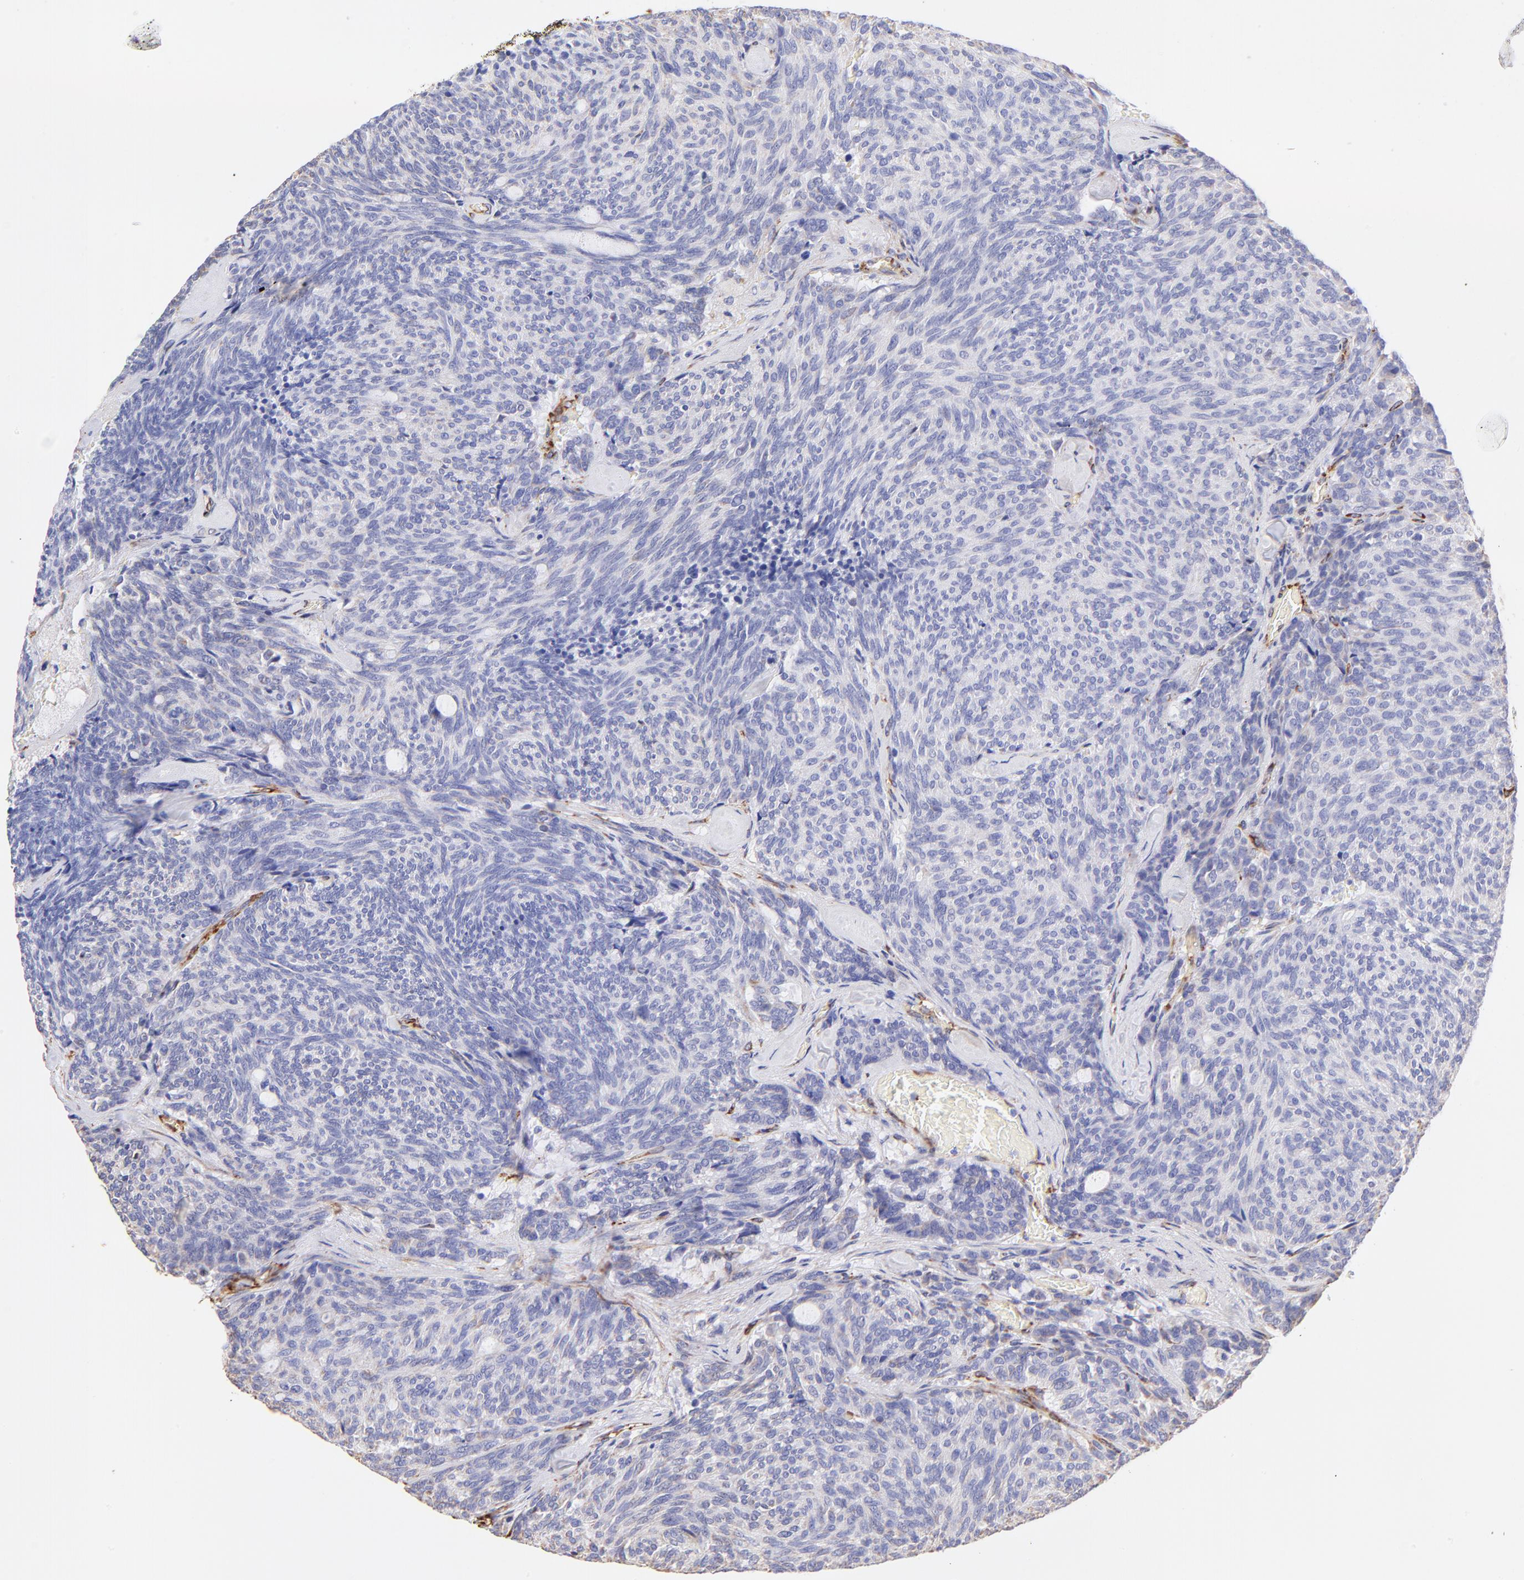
{"staining": {"intensity": "weak", "quantity": "<25%", "location": "cytoplasmic/membranous"}, "tissue": "carcinoid", "cell_type": "Tumor cells", "image_type": "cancer", "snomed": [{"axis": "morphology", "description": "Carcinoid, malignant, NOS"}, {"axis": "topography", "description": "Pancreas"}], "caption": "Immunohistochemical staining of human carcinoid (malignant) exhibits no significant staining in tumor cells. The staining was performed using DAB (3,3'-diaminobenzidine) to visualize the protein expression in brown, while the nuclei were stained in blue with hematoxylin (Magnification: 20x).", "gene": "SPARC", "patient": {"sex": "female", "age": 54}}